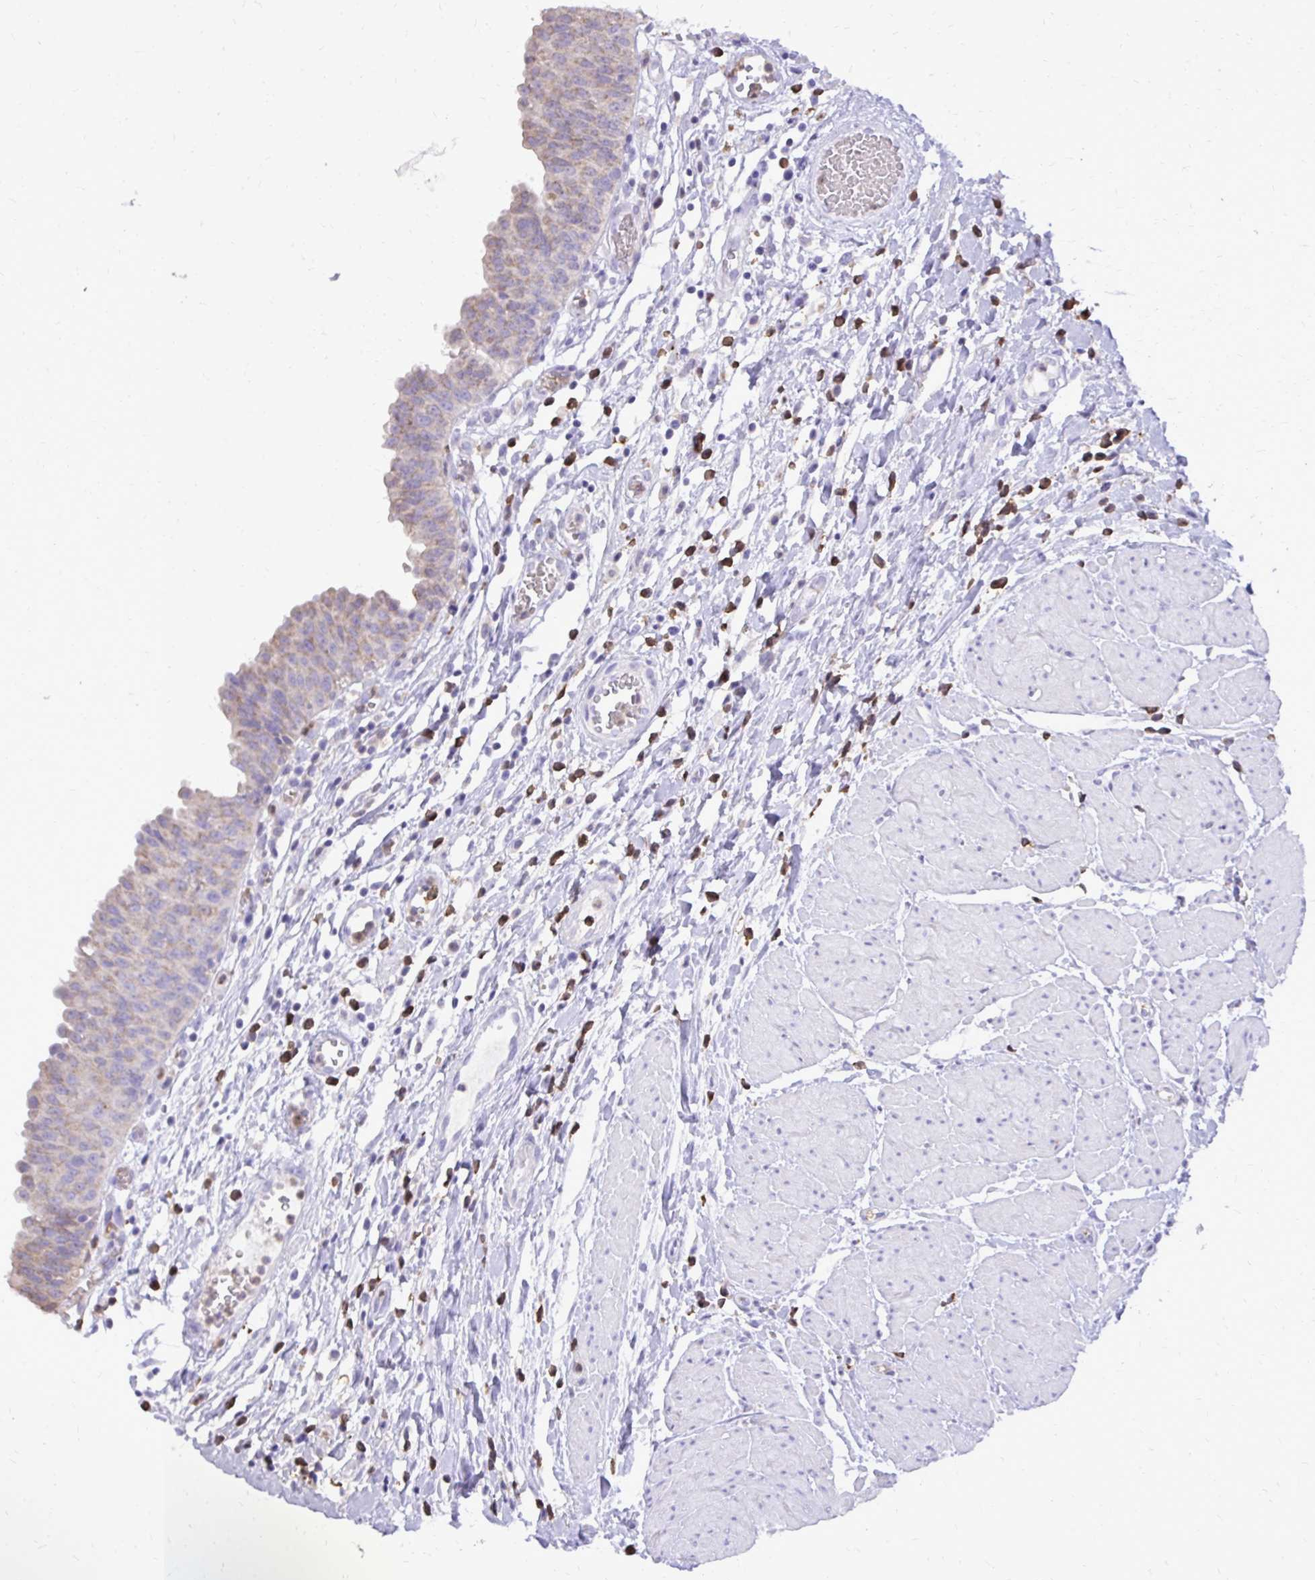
{"staining": {"intensity": "weak", "quantity": "25%-75%", "location": "cytoplasmic/membranous"}, "tissue": "urinary bladder", "cell_type": "Urothelial cells", "image_type": "normal", "snomed": [{"axis": "morphology", "description": "Normal tissue, NOS"}, {"axis": "topography", "description": "Urinary bladder"}], "caption": "This histopathology image reveals immunohistochemistry (IHC) staining of normal human urinary bladder, with low weak cytoplasmic/membranous positivity in about 25%-75% of urothelial cells.", "gene": "CAT", "patient": {"sex": "male", "age": 64}}